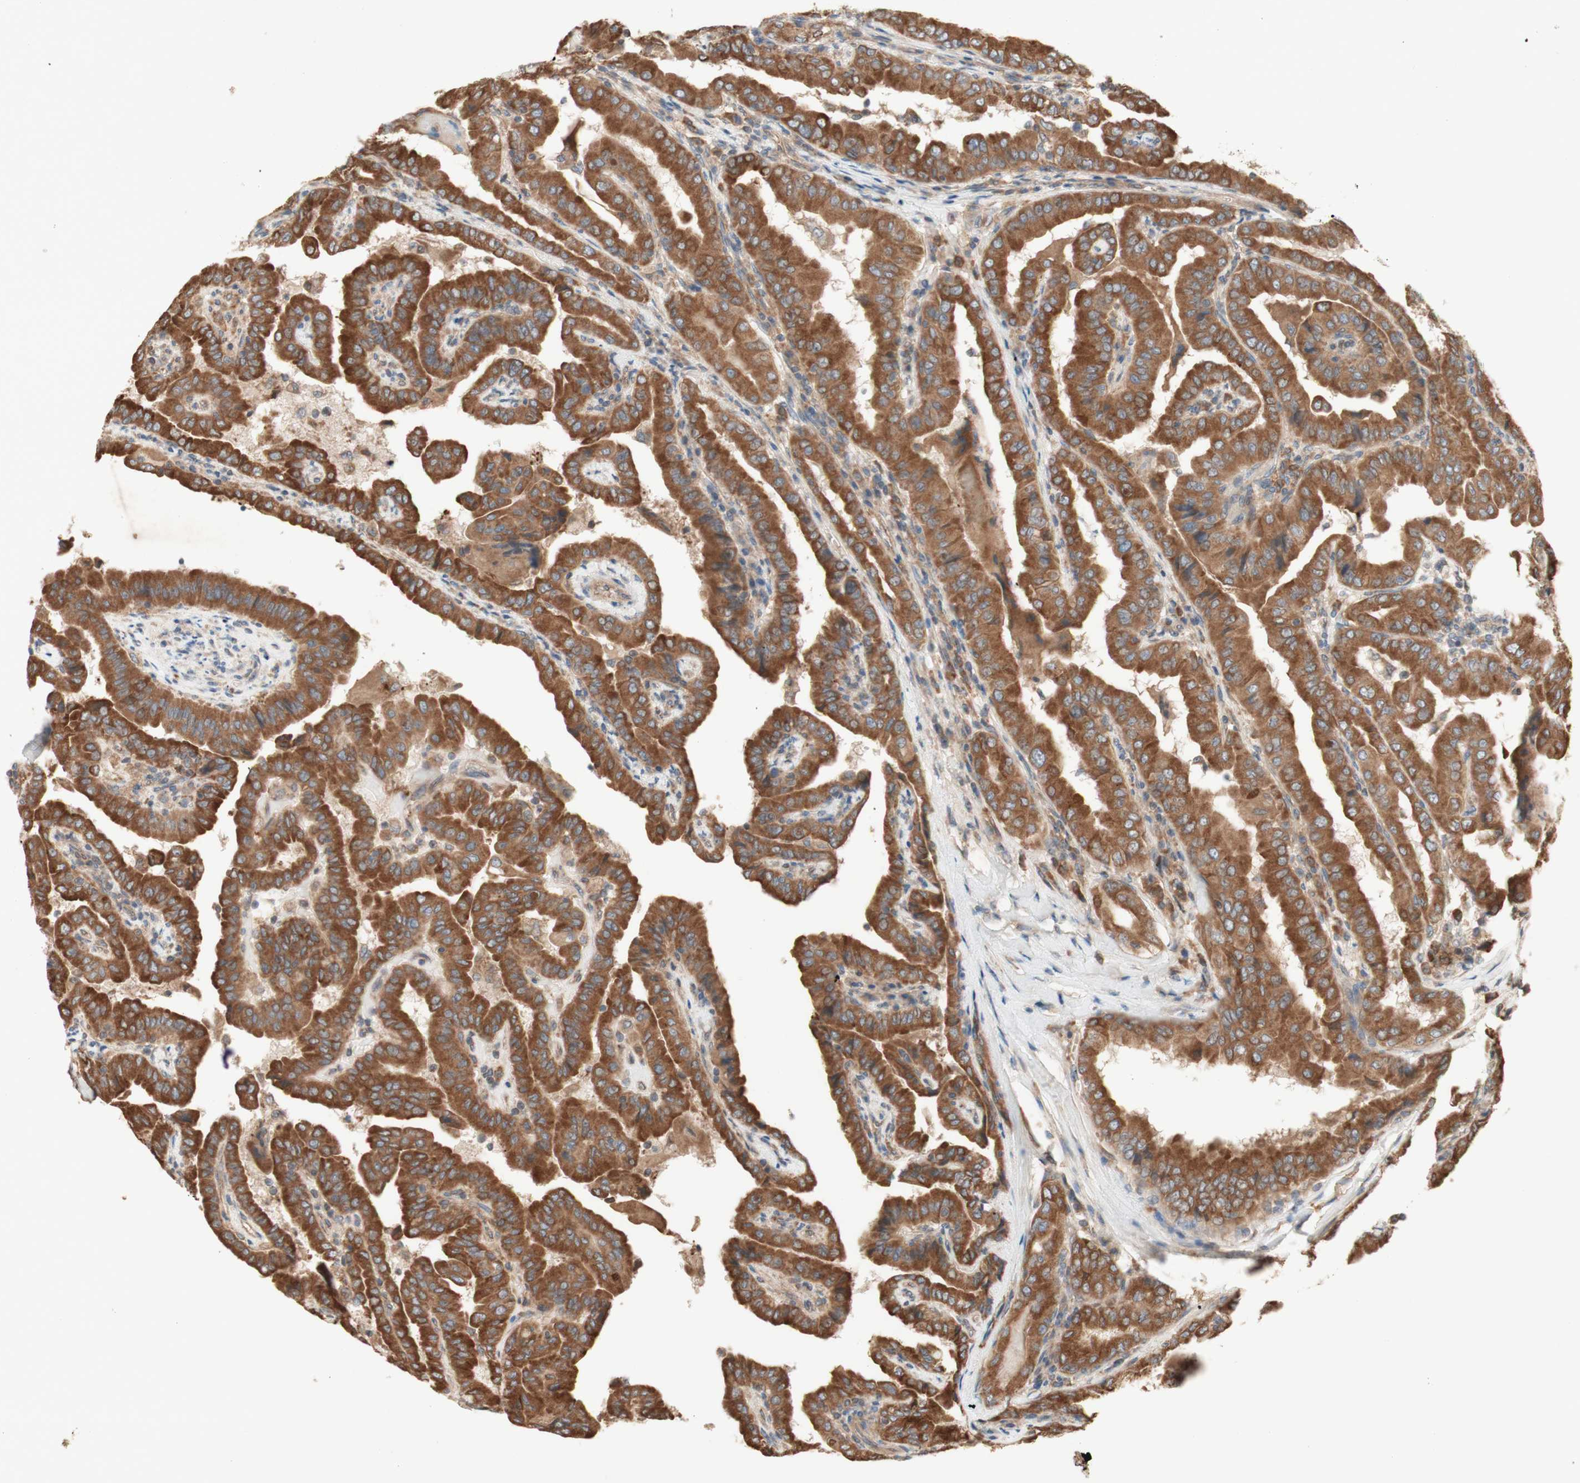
{"staining": {"intensity": "strong", "quantity": ">75%", "location": "cytoplasmic/membranous"}, "tissue": "thyroid cancer", "cell_type": "Tumor cells", "image_type": "cancer", "snomed": [{"axis": "morphology", "description": "Papillary adenocarcinoma, NOS"}, {"axis": "topography", "description": "Thyroid gland"}], "caption": "Protein staining displays strong cytoplasmic/membranous positivity in approximately >75% of tumor cells in papillary adenocarcinoma (thyroid). (DAB IHC, brown staining for protein, blue staining for nuclei).", "gene": "SOCS2", "patient": {"sex": "male", "age": 33}}